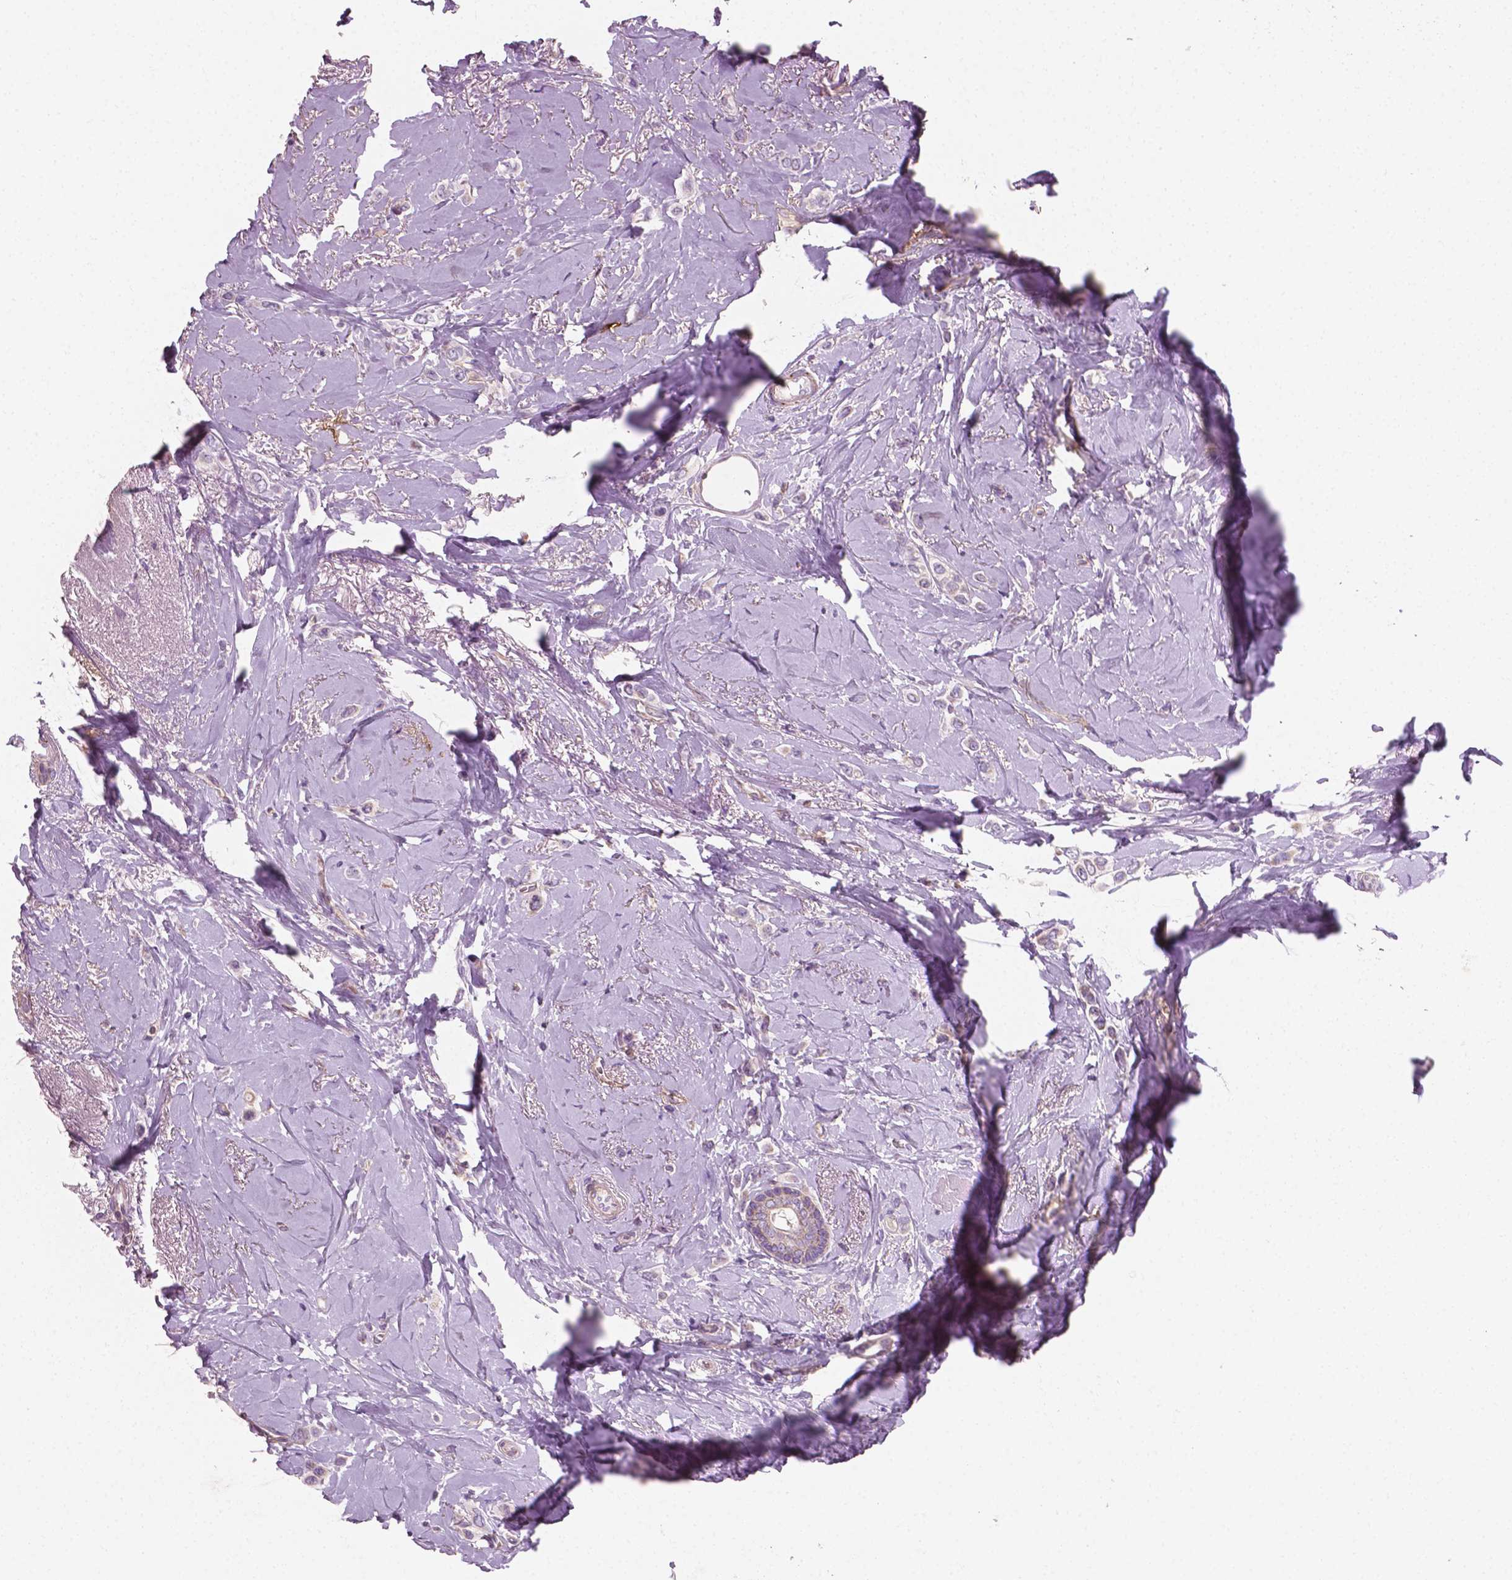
{"staining": {"intensity": "negative", "quantity": "none", "location": "none"}, "tissue": "breast cancer", "cell_type": "Tumor cells", "image_type": "cancer", "snomed": [{"axis": "morphology", "description": "Lobular carcinoma"}, {"axis": "topography", "description": "Breast"}], "caption": "High power microscopy image of an IHC histopathology image of breast cancer, revealing no significant staining in tumor cells.", "gene": "PTX3", "patient": {"sex": "female", "age": 66}}